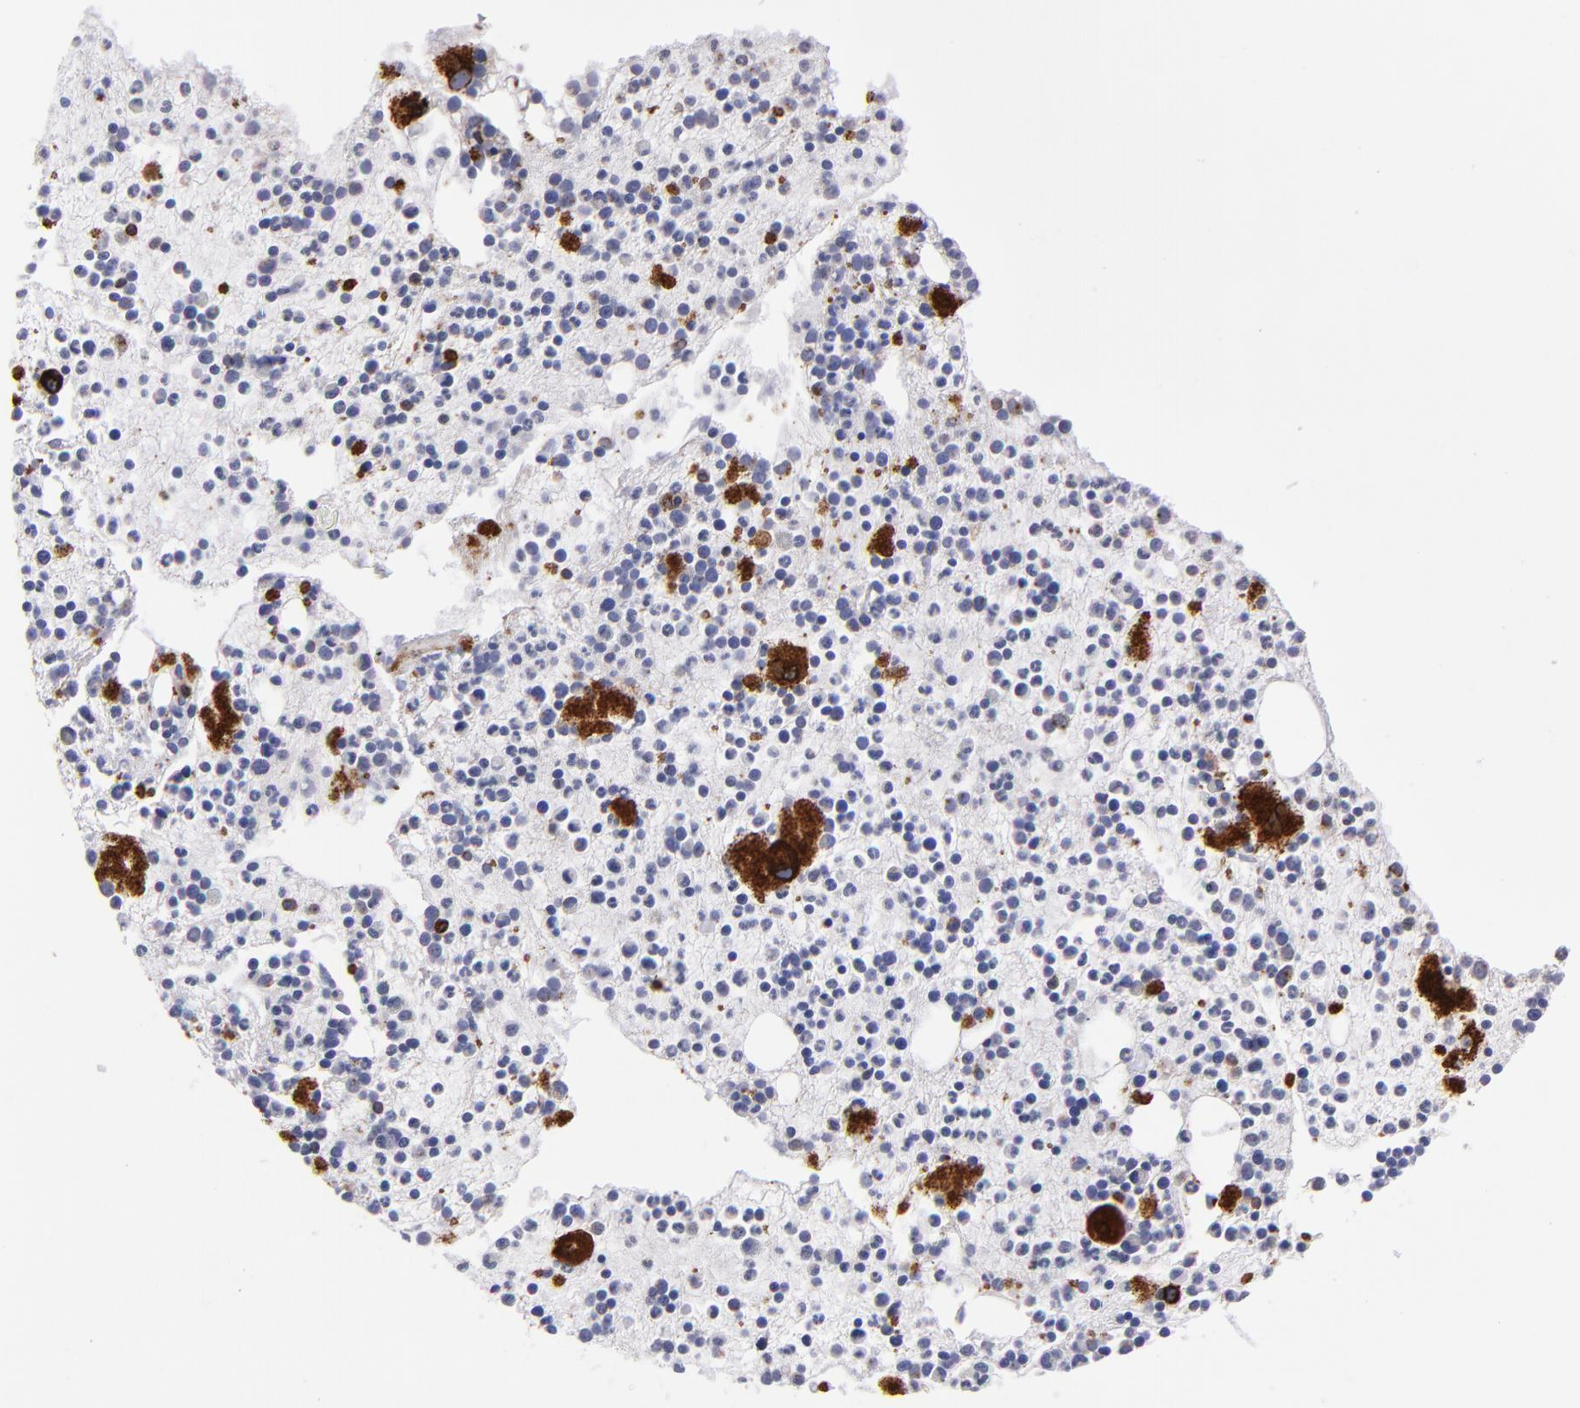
{"staining": {"intensity": "strong", "quantity": "<25%", "location": "cytoplasmic/membranous"}, "tissue": "bone marrow", "cell_type": "Hematopoietic cells", "image_type": "normal", "snomed": [{"axis": "morphology", "description": "Normal tissue, NOS"}, {"axis": "topography", "description": "Bone marrow"}], "caption": "Bone marrow stained with DAB (3,3'-diaminobenzidine) immunohistochemistry reveals medium levels of strong cytoplasmic/membranous positivity in about <25% of hematopoietic cells. (DAB IHC, brown staining for protein, blue staining for nuclei).", "gene": "PTGS1", "patient": {"sex": "male", "age": 15}}